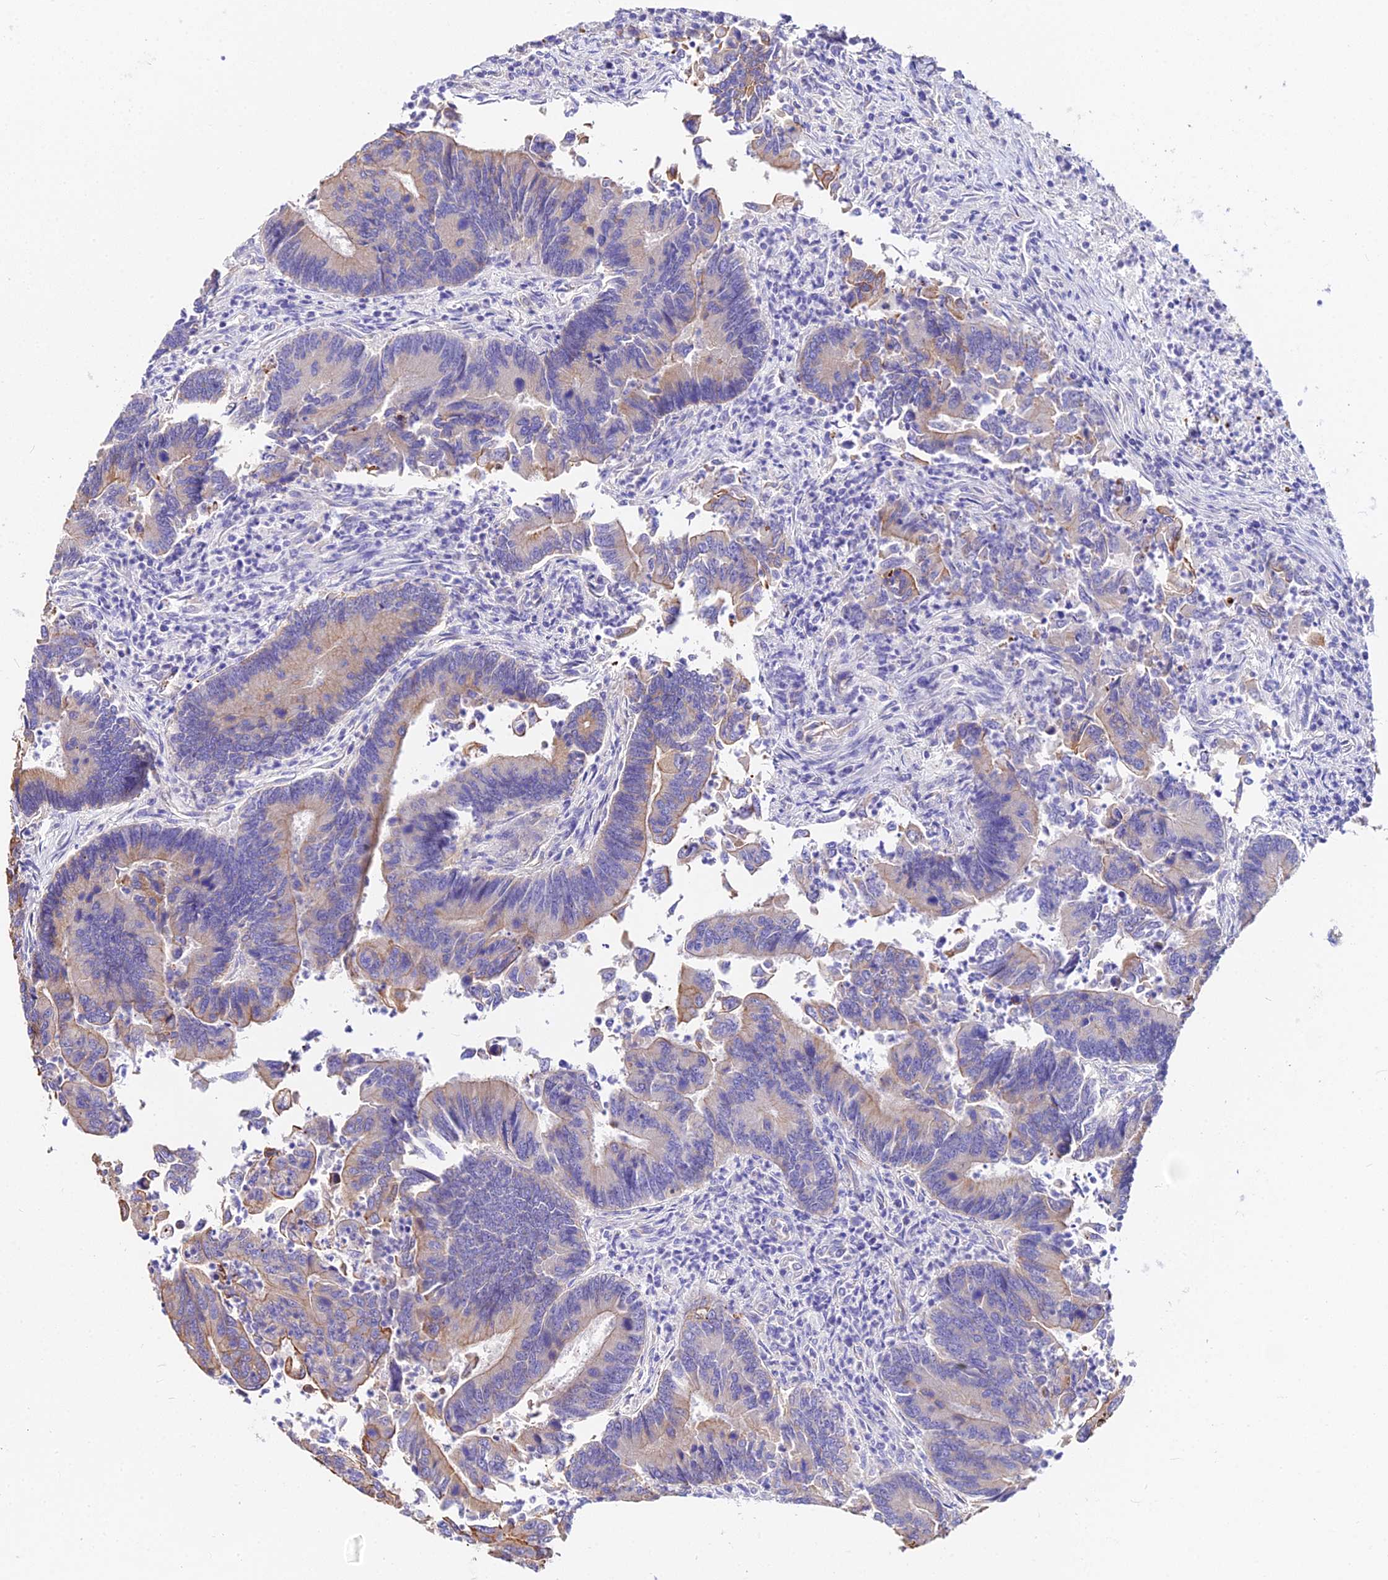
{"staining": {"intensity": "moderate", "quantity": "<25%", "location": "cytoplasmic/membranous"}, "tissue": "colorectal cancer", "cell_type": "Tumor cells", "image_type": "cancer", "snomed": [{"axis": "morphology", "description": "Adenocarcinoma, NOS"}, {"axis": "topography", "description": "Colon"}], "caption": "The photomicrograph reveals immunohistochemical staining of adenocarcinoma (colorectal). There is moderate cytoplasmic/membranous staining is present in about <25% of tumor cells.", "gene": "DAW1", "patient": {"sex": "female", "age": 67}}